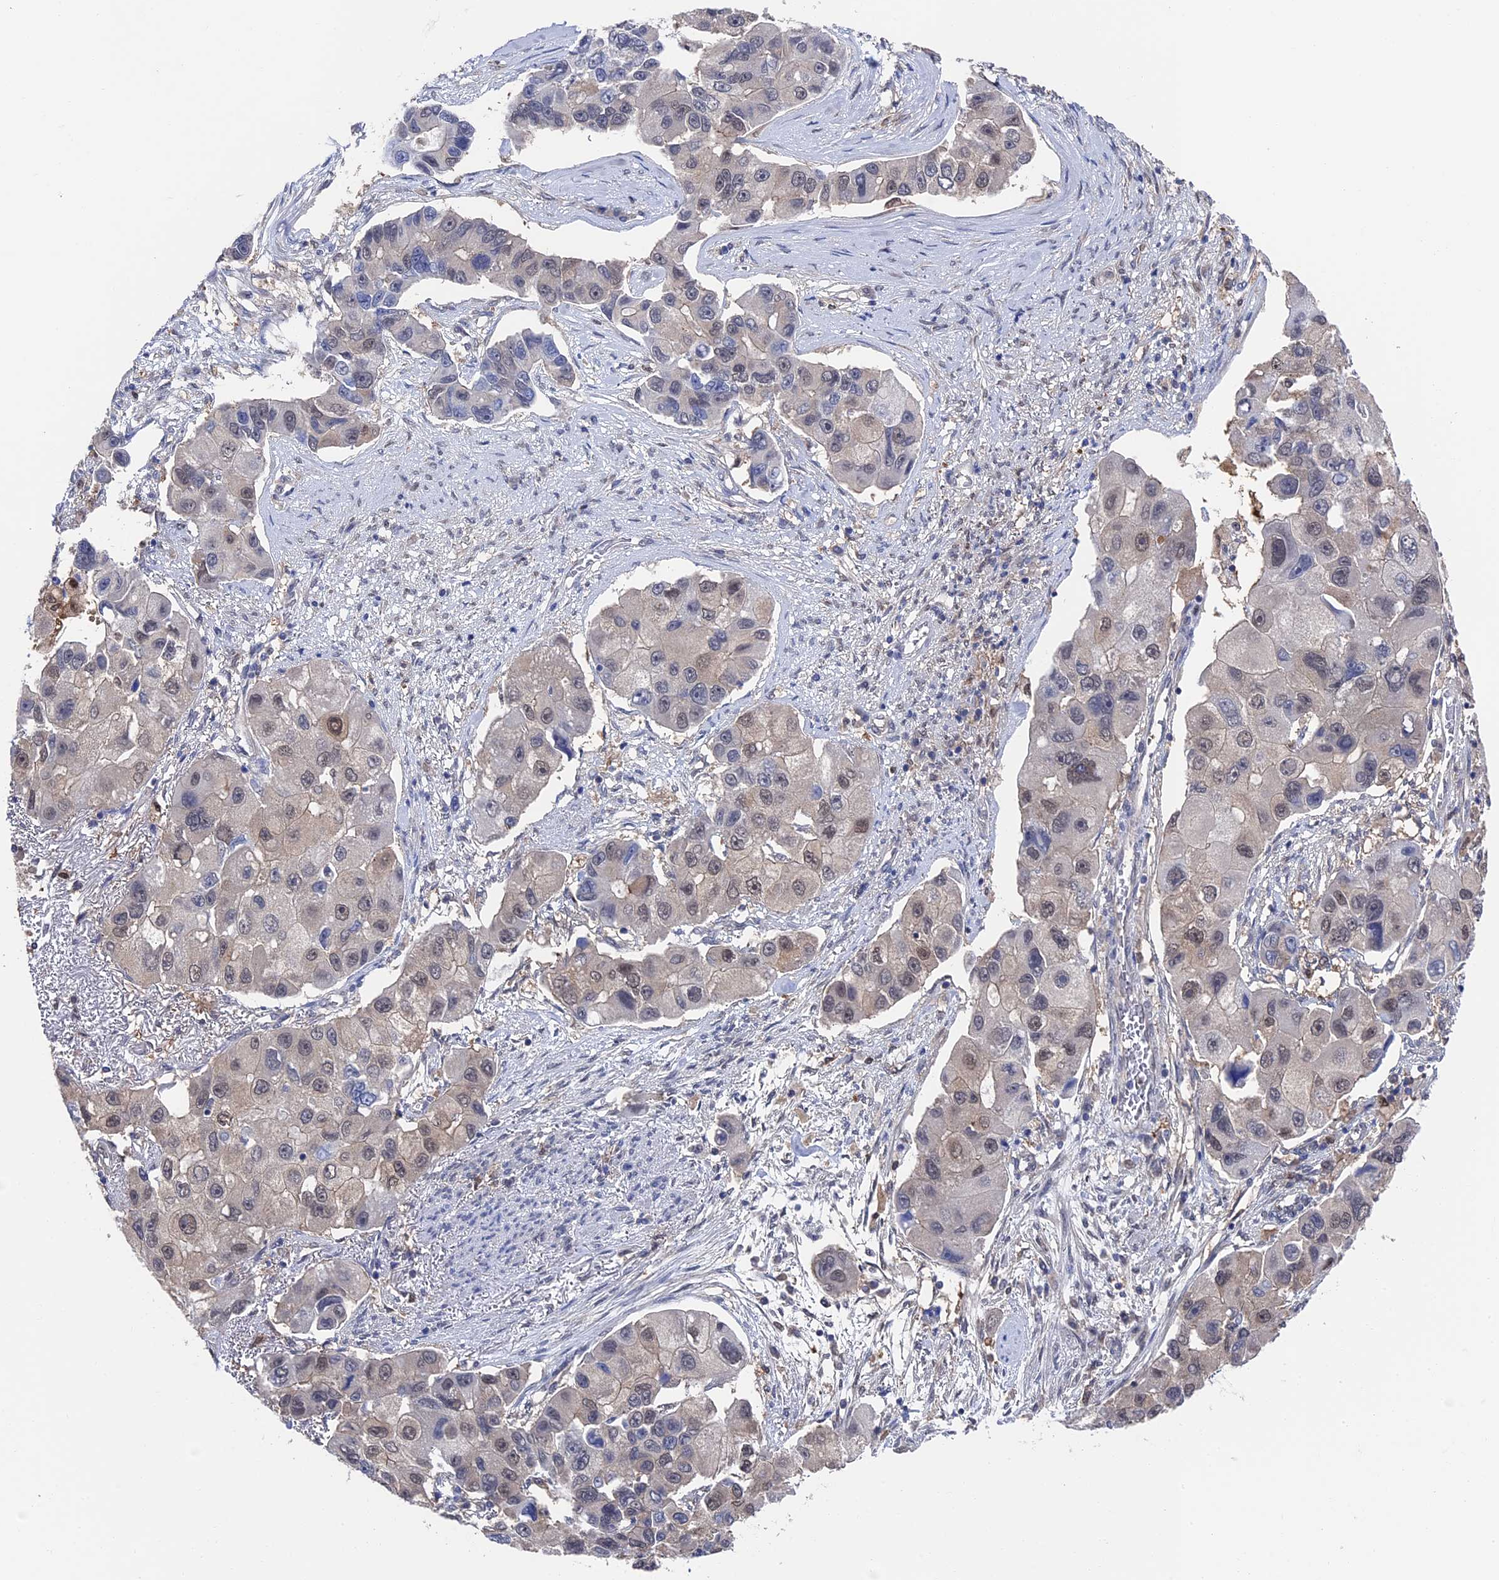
{"staining": {"intensity": "weak", "quantity": "<25%", "location": "cytoplasmic/membranous,nuclear"}, "tissue": "lung cancer", "cell_type": "Tumor cells", "image_type": "cancer", "snomed": [{"axis": "morphology", "description": "Adenocarcinoma, NOS"}, {"axis": "topography", "description": "Lung"}], "caption": "An image of human lung adenocarcinoma is negative for staining in tumor cells. The staining was performed using DAB to visualize the protein expression in brown, while the nuclei were stained in blue with hematoxylin (Magnification: 20x).", "gene": "RNH1", "patient": {"sex": "female", "age": 54}}